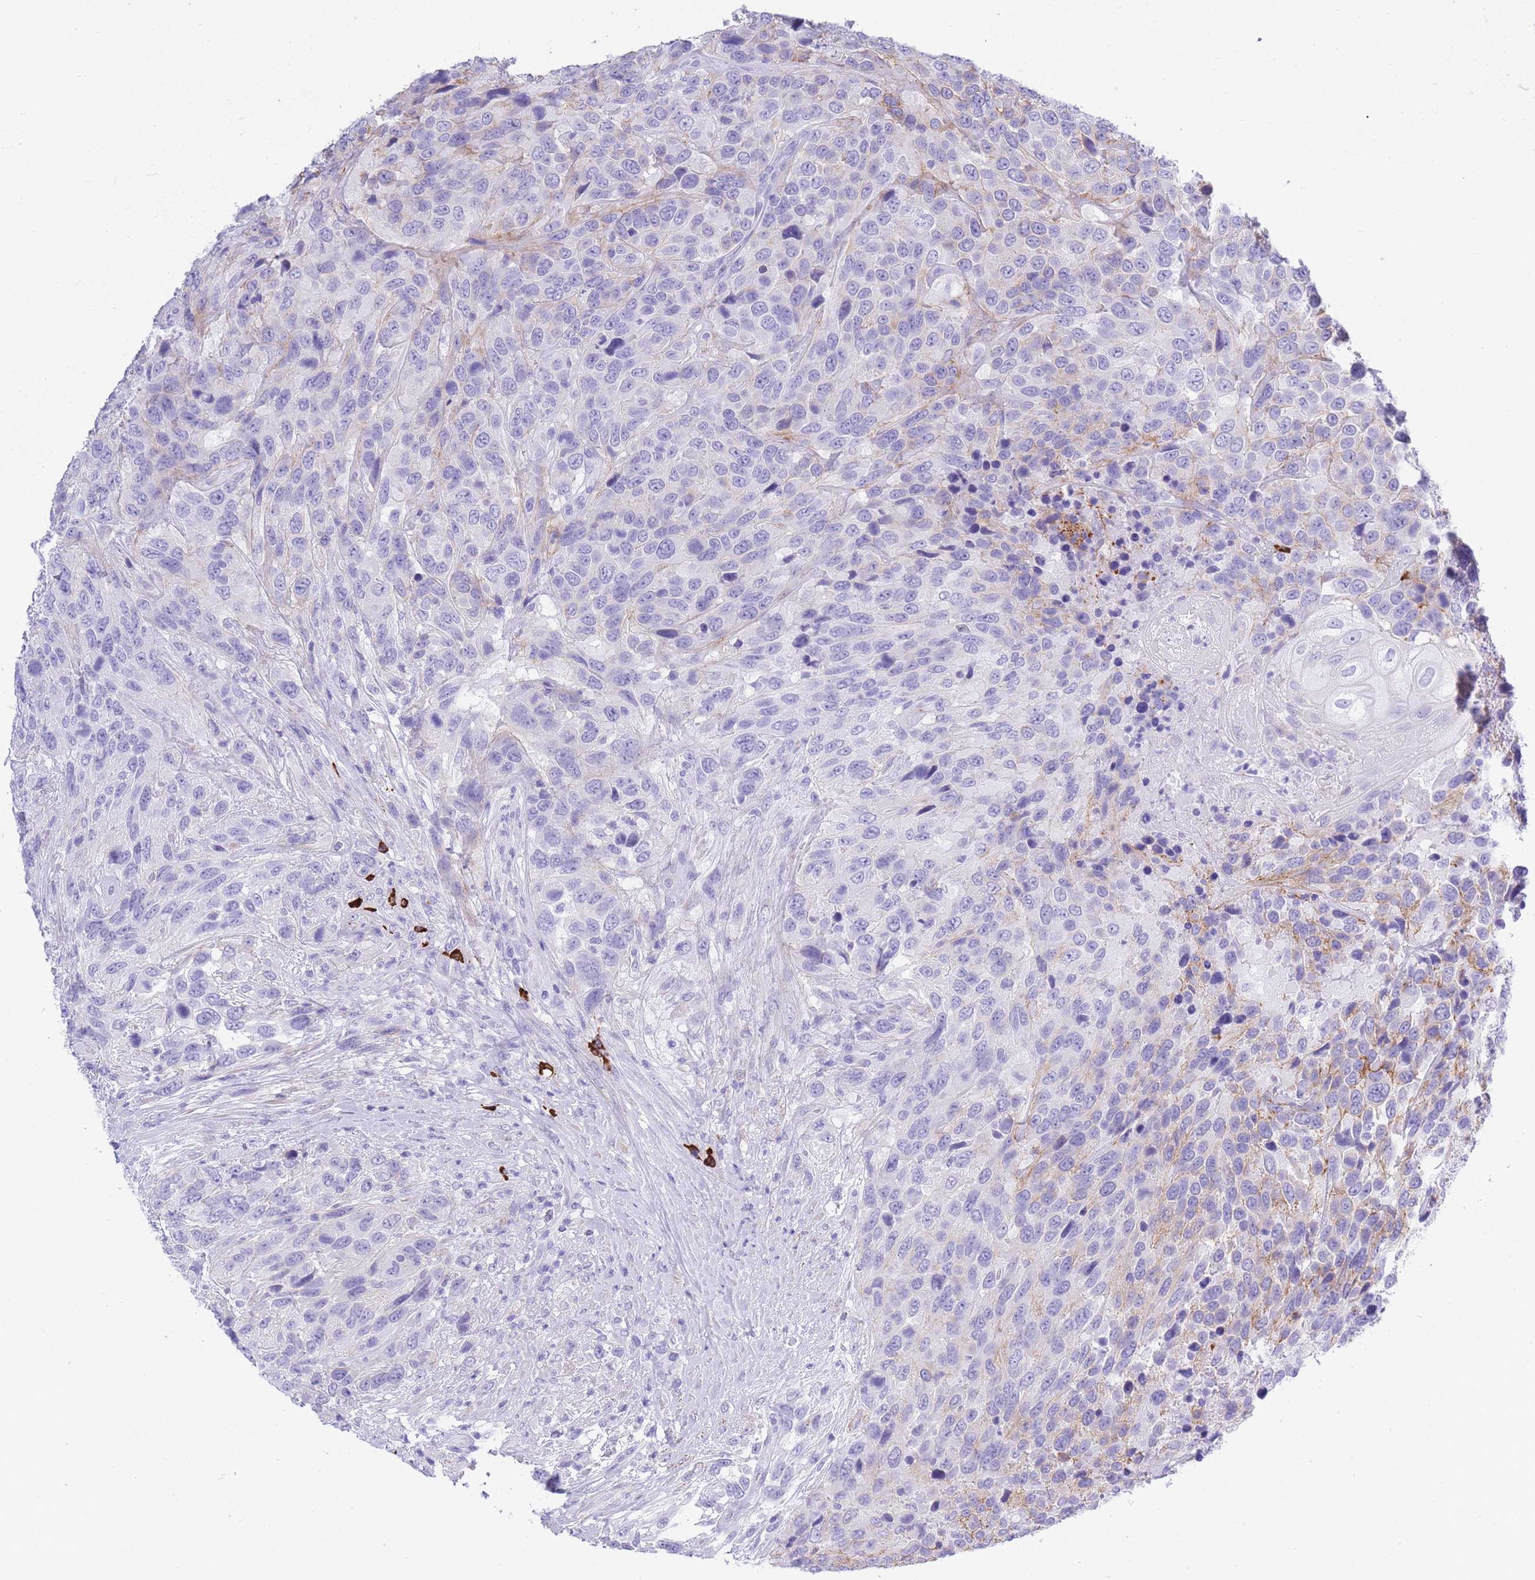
{"staining": {"intensity": "weak", "quantity": "<25%", "location": "cytoplasmic/membranous"}, "tissue": "urothelial cancer", "cell_type": "Tumor cells", "image_type": "cancer", "snomed": [{"axis": "morphology", "description": "Urothelial carcinoma, High grade"}, {"axis": "topography", "description": "Urinary bladder"}], "caption": "An image of human high-grade urothelial carcinoma is negative for staining in tumor cells.", "gene": "ZFP62", "patient": {"sex": "female", "age": 70}}